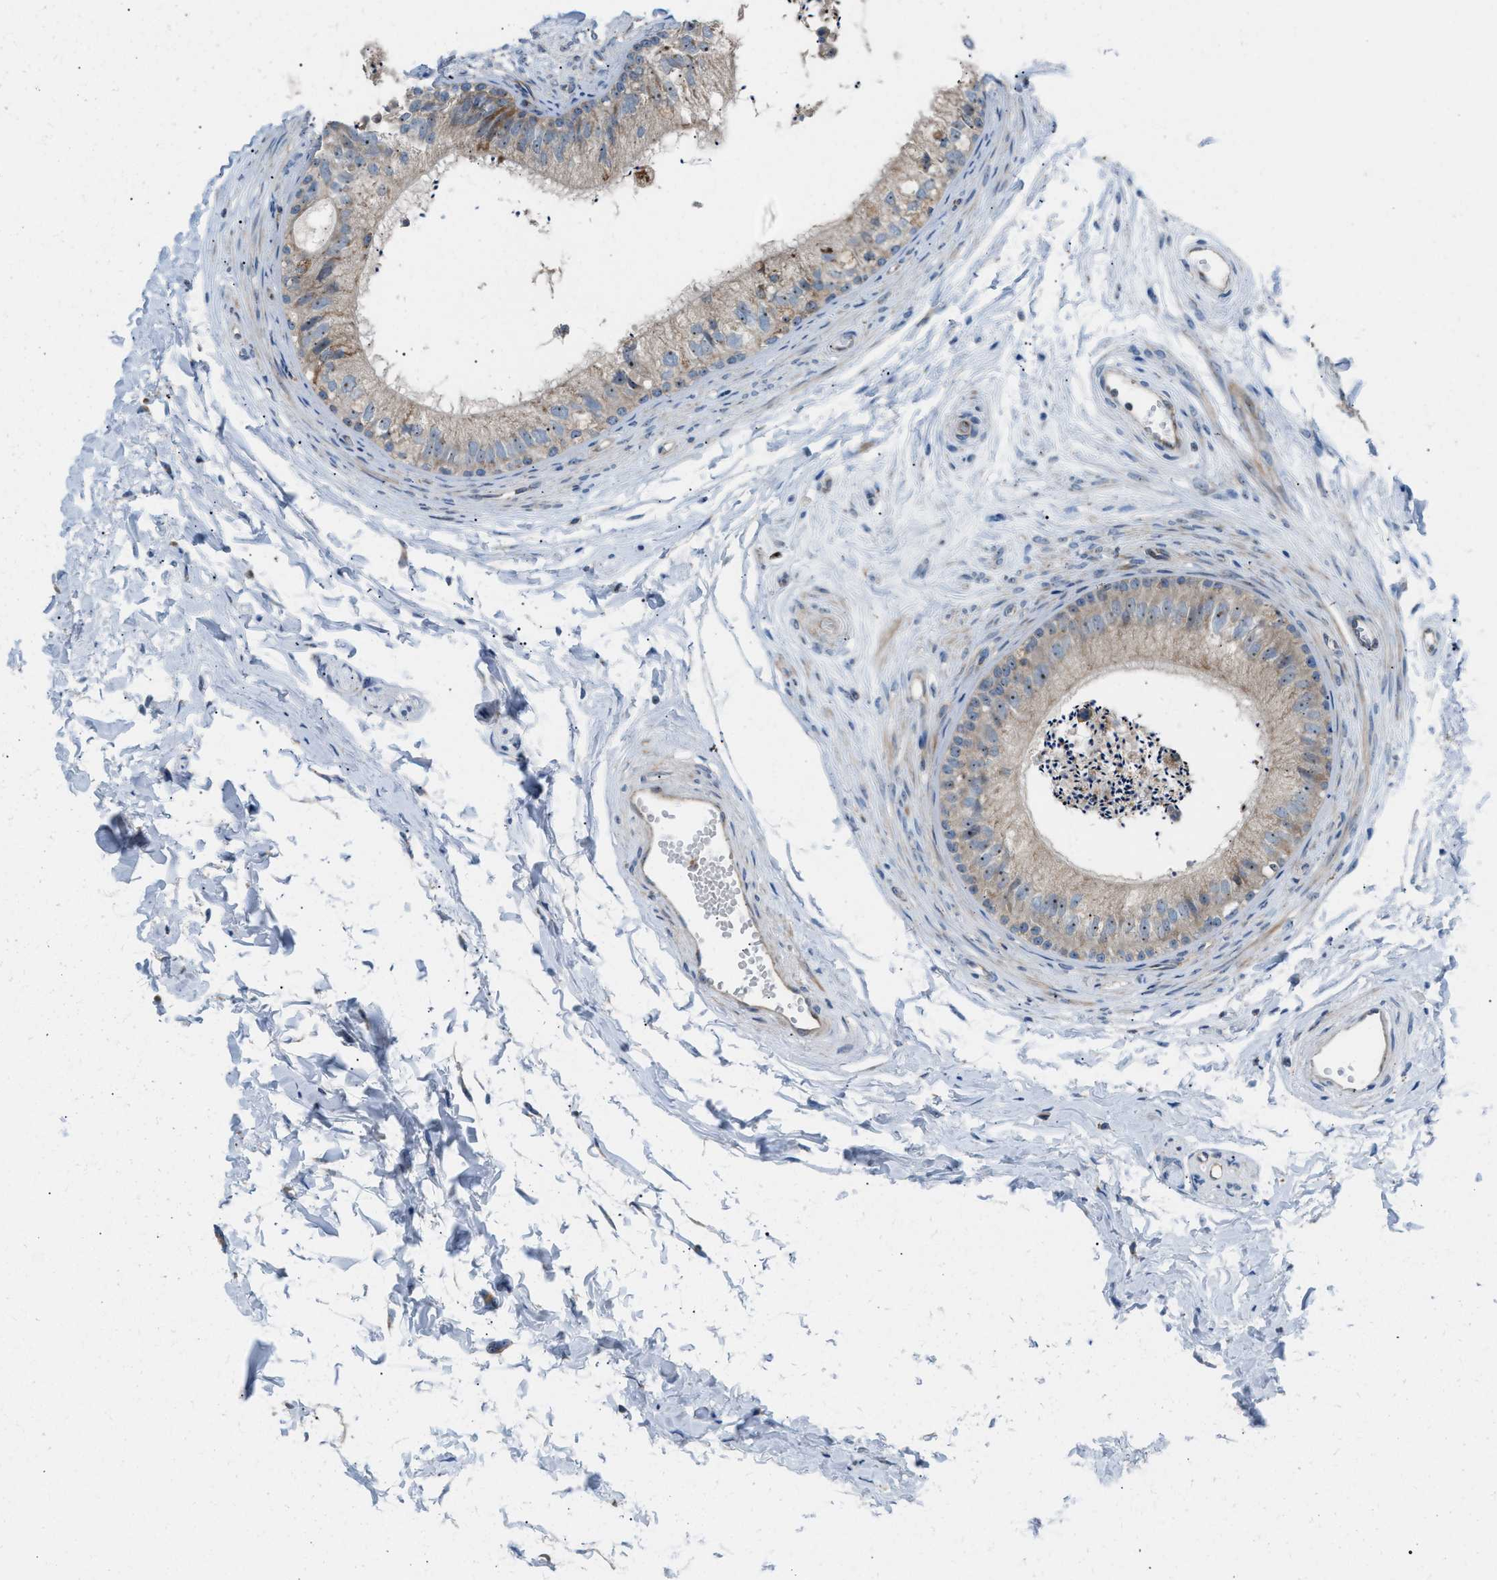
{"staining": {"intensity": "moderate", "quantity": "<25%", "location": "cytoplasmic/membranous,nuclear"}, "tissue": "epididymis", "cell_type": "Glandular cells", "image_type": "normal", "snomed": [{"axis": "morphology", "description": "Normal tissue, NOS"}, {"axis": "topography", "description": "Epididymis"}], "caption": "Immunohistochemistry (IHC) image of normal epididymis: epididymis stained using immunohistochemistry (IHC) displays low levels of moderate protein expression localized specifically in the cytoplasmic/membranous,nuclear of glandular cells, appearing as a cytoplasmic/membranous,nuclear brown color.", "gene": "TPH1", "patient": {"sex": "male", "age": 56}}